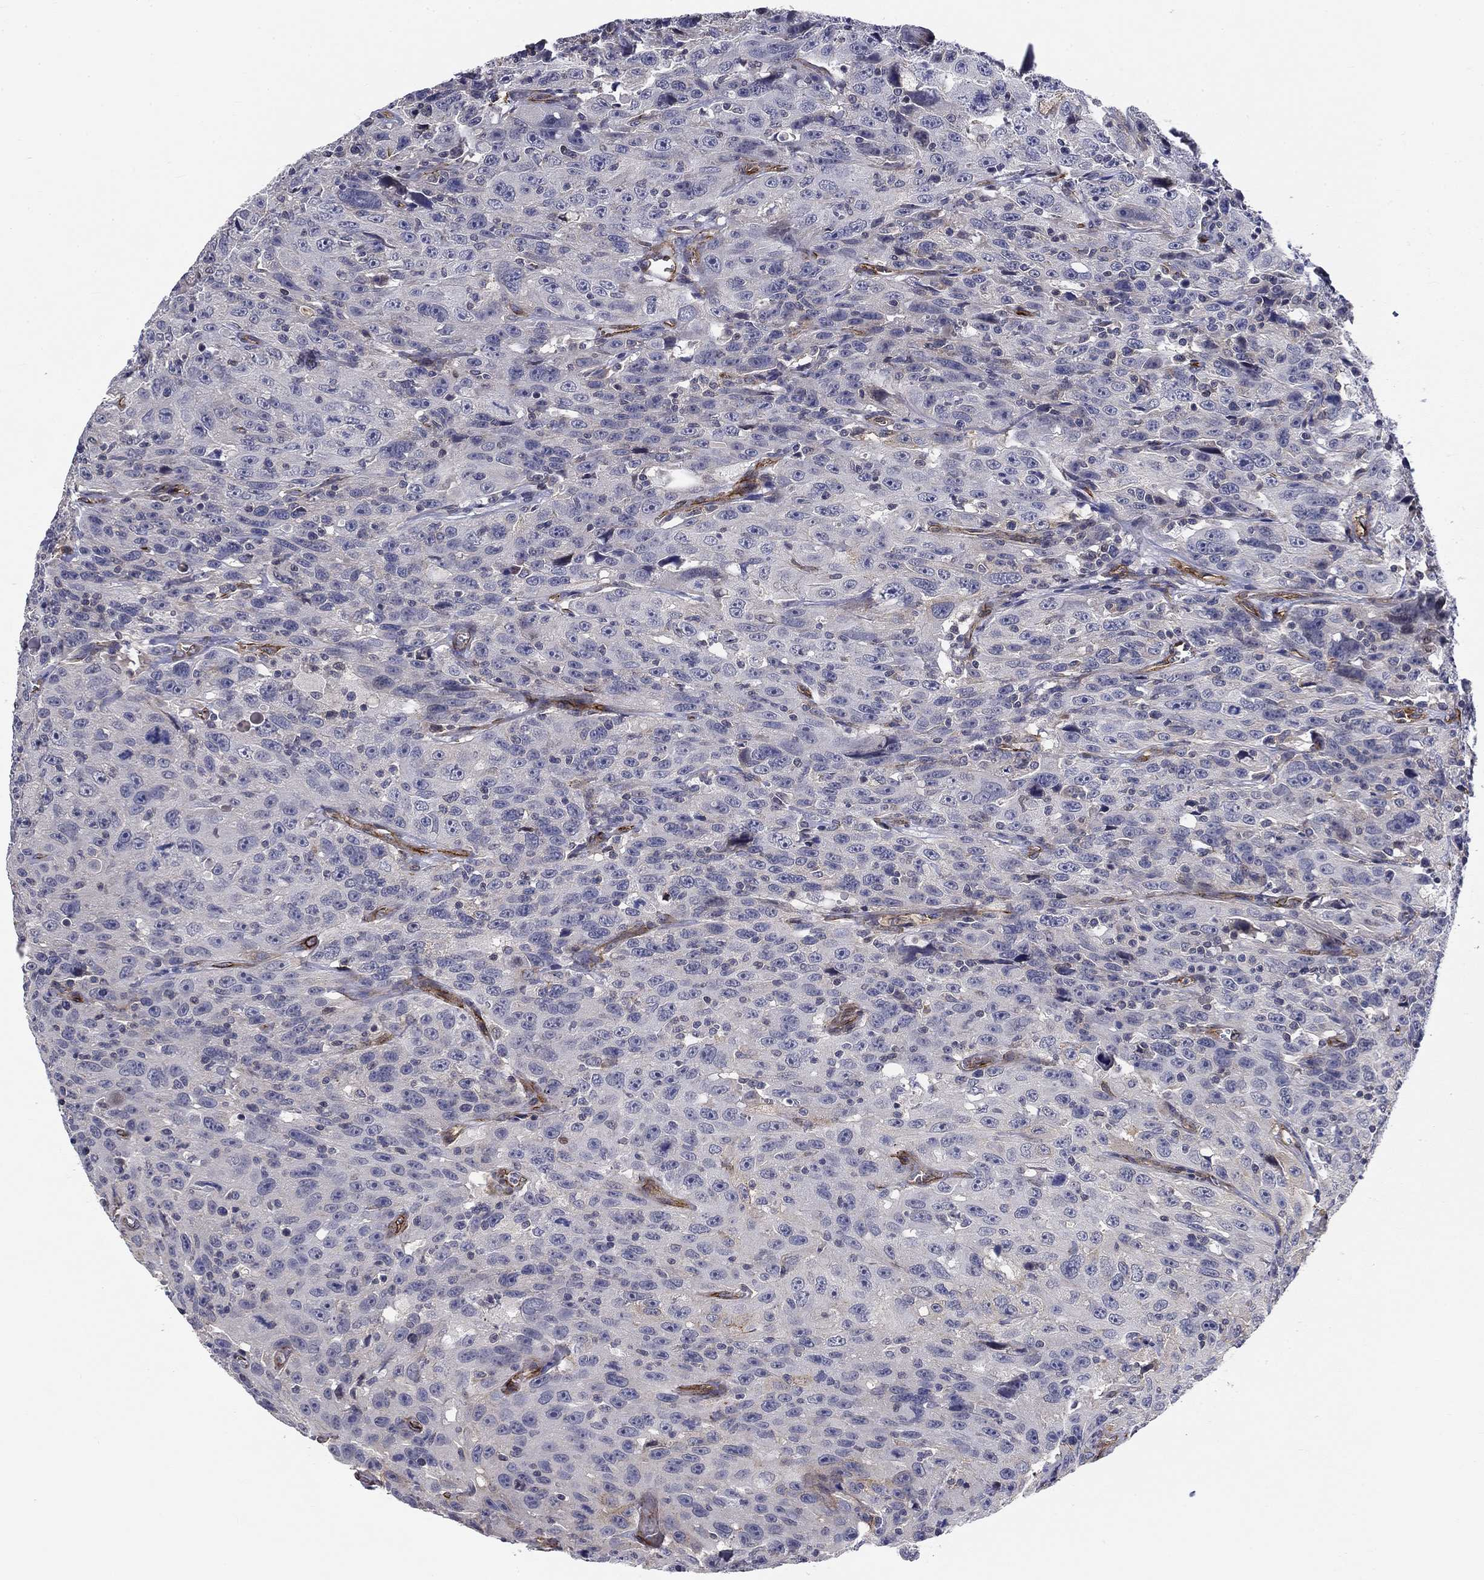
{"staining": {"intensity": "negative", "quantity": "none", "location": "none"}, "tissue": "urothelial cancer", "cell_type": "Tumor cells", "image_type": "cancer", "snomed": [{"axis": "morphology", "description": "Urothelial carcinoma, NOS"}, {"axis": "morphology", "description": "Urothelial carcinoma, High grade"}, {"axis": "topography", "description": "Urinary bladder"}], "caption": "IHC of human urothelial carcinoma (high-grade) reveals no staining in tumor cells.", "gene": "SYNC", "patient": {"sex": "female", "age": 73}}